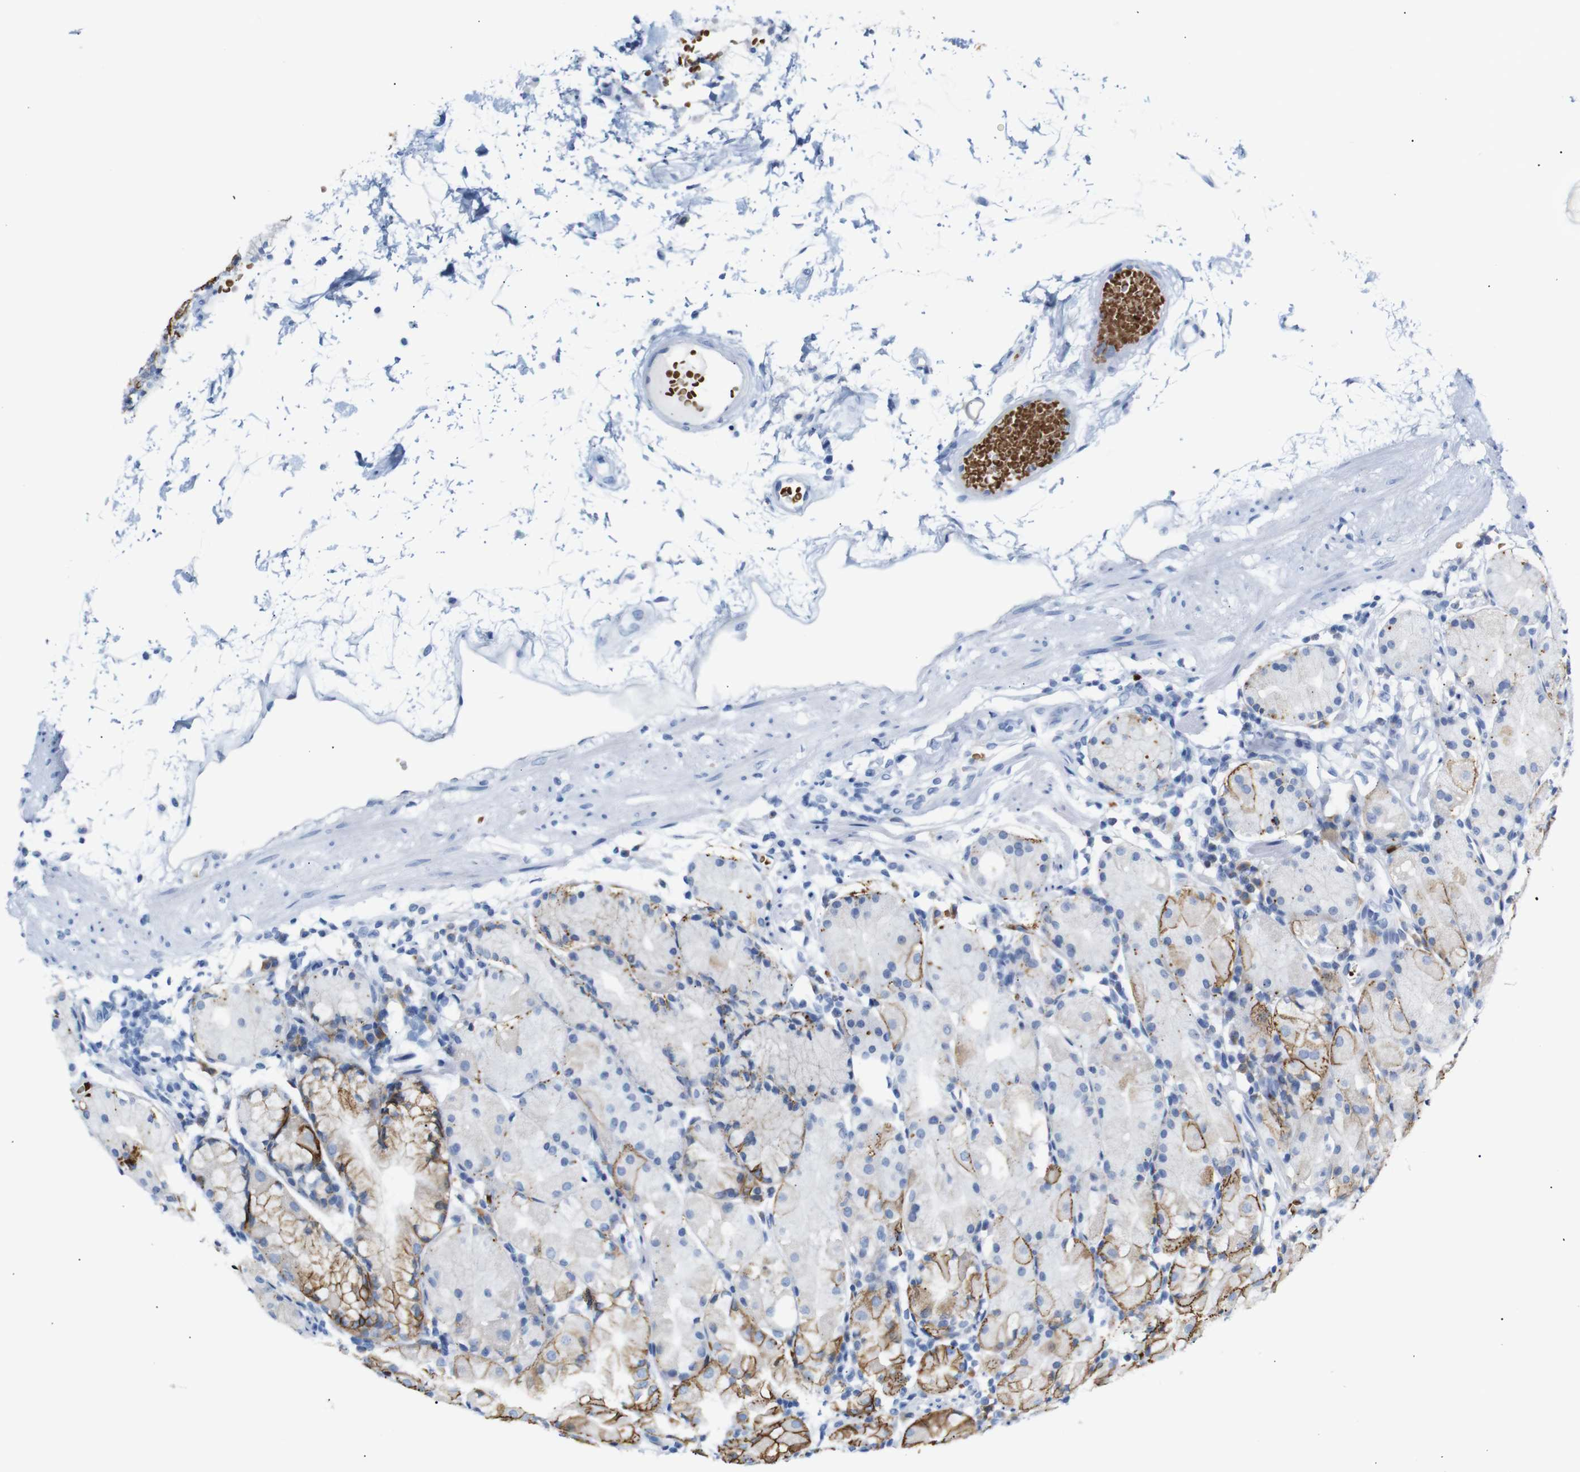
{"staining": {"intensity": "moderate", "quantity": "25%-75%", "location": "cytoplasmic/membranous"}, "tissue": "stomach", "cell_type": "Glandular cells", "image_type": "normal", "snomed": [{"axis": "morphology", "description": "Normal tissue, NOS"}, {"axis": "topography", "description": "Stomach"}, {"axis": "topography", "description": "Stomach, lower"}], "caption": "This histopathology image displays immunohistochemistry (IHC) staining of normal stomach, with medium moderate cytoplasmic/membranous positivity in approximately 25%-75% of glandular cells.", "gene": "ERVMER34", "patient": {"sex": "female", "age": 75}}